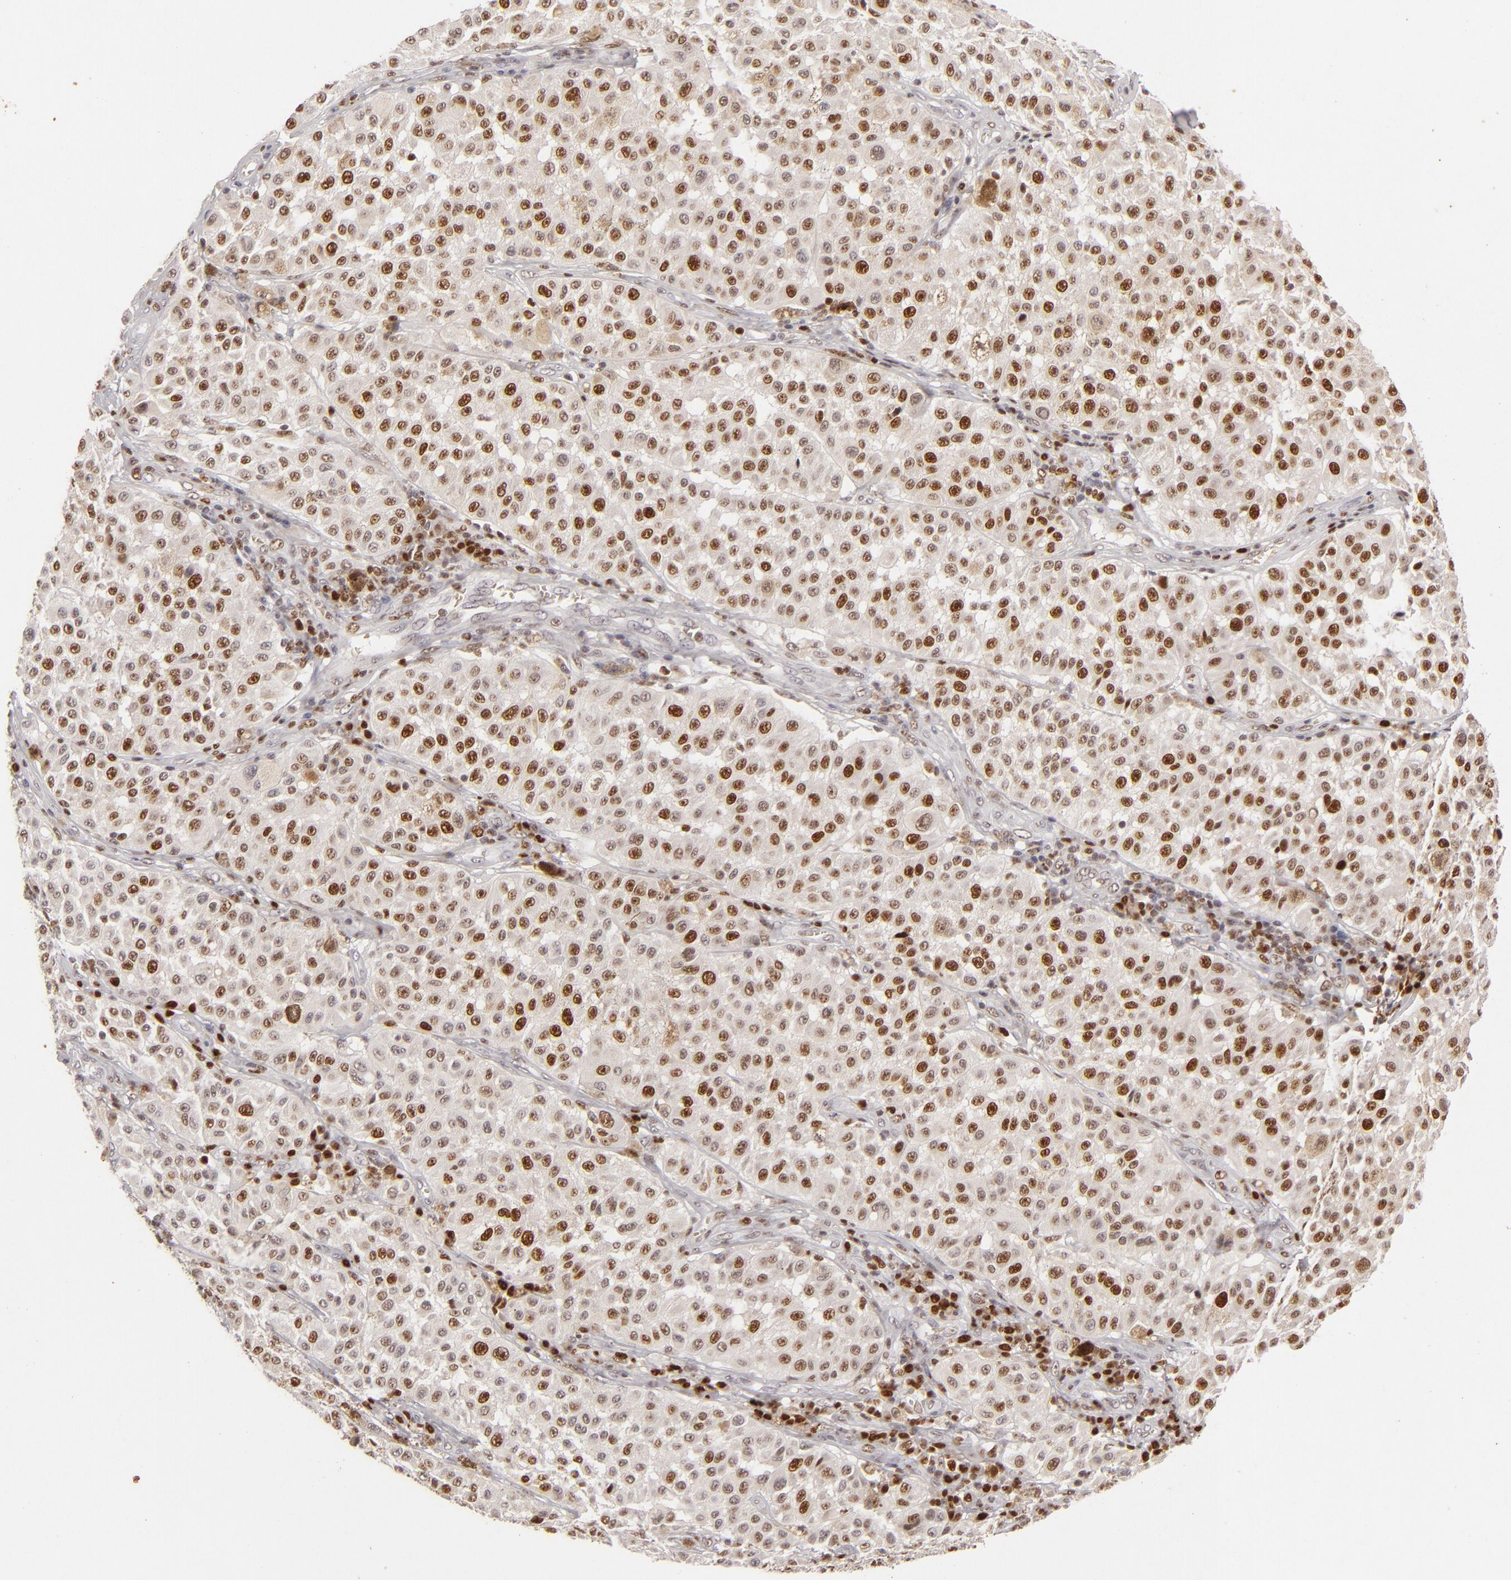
{"staining": {"intensity": "strong", "quantity": ">75%", "location": "nuclear"}, "tissue": "melanoma", "cell_type": "Tumor cells", "image_type": "cancer", "snomed": [{"axis": "morphology", "description": "Malignant melanoma, NOS"}, {"axis": "topography", "description": "Skin"}], "caption": "Melanoma was stained to show a protein in brown. There is high levels of strong nuclear staining in approximately >75% of tumor cells.", "gene": "FEN1", "patient": {"sex": "female", "age": 64}}